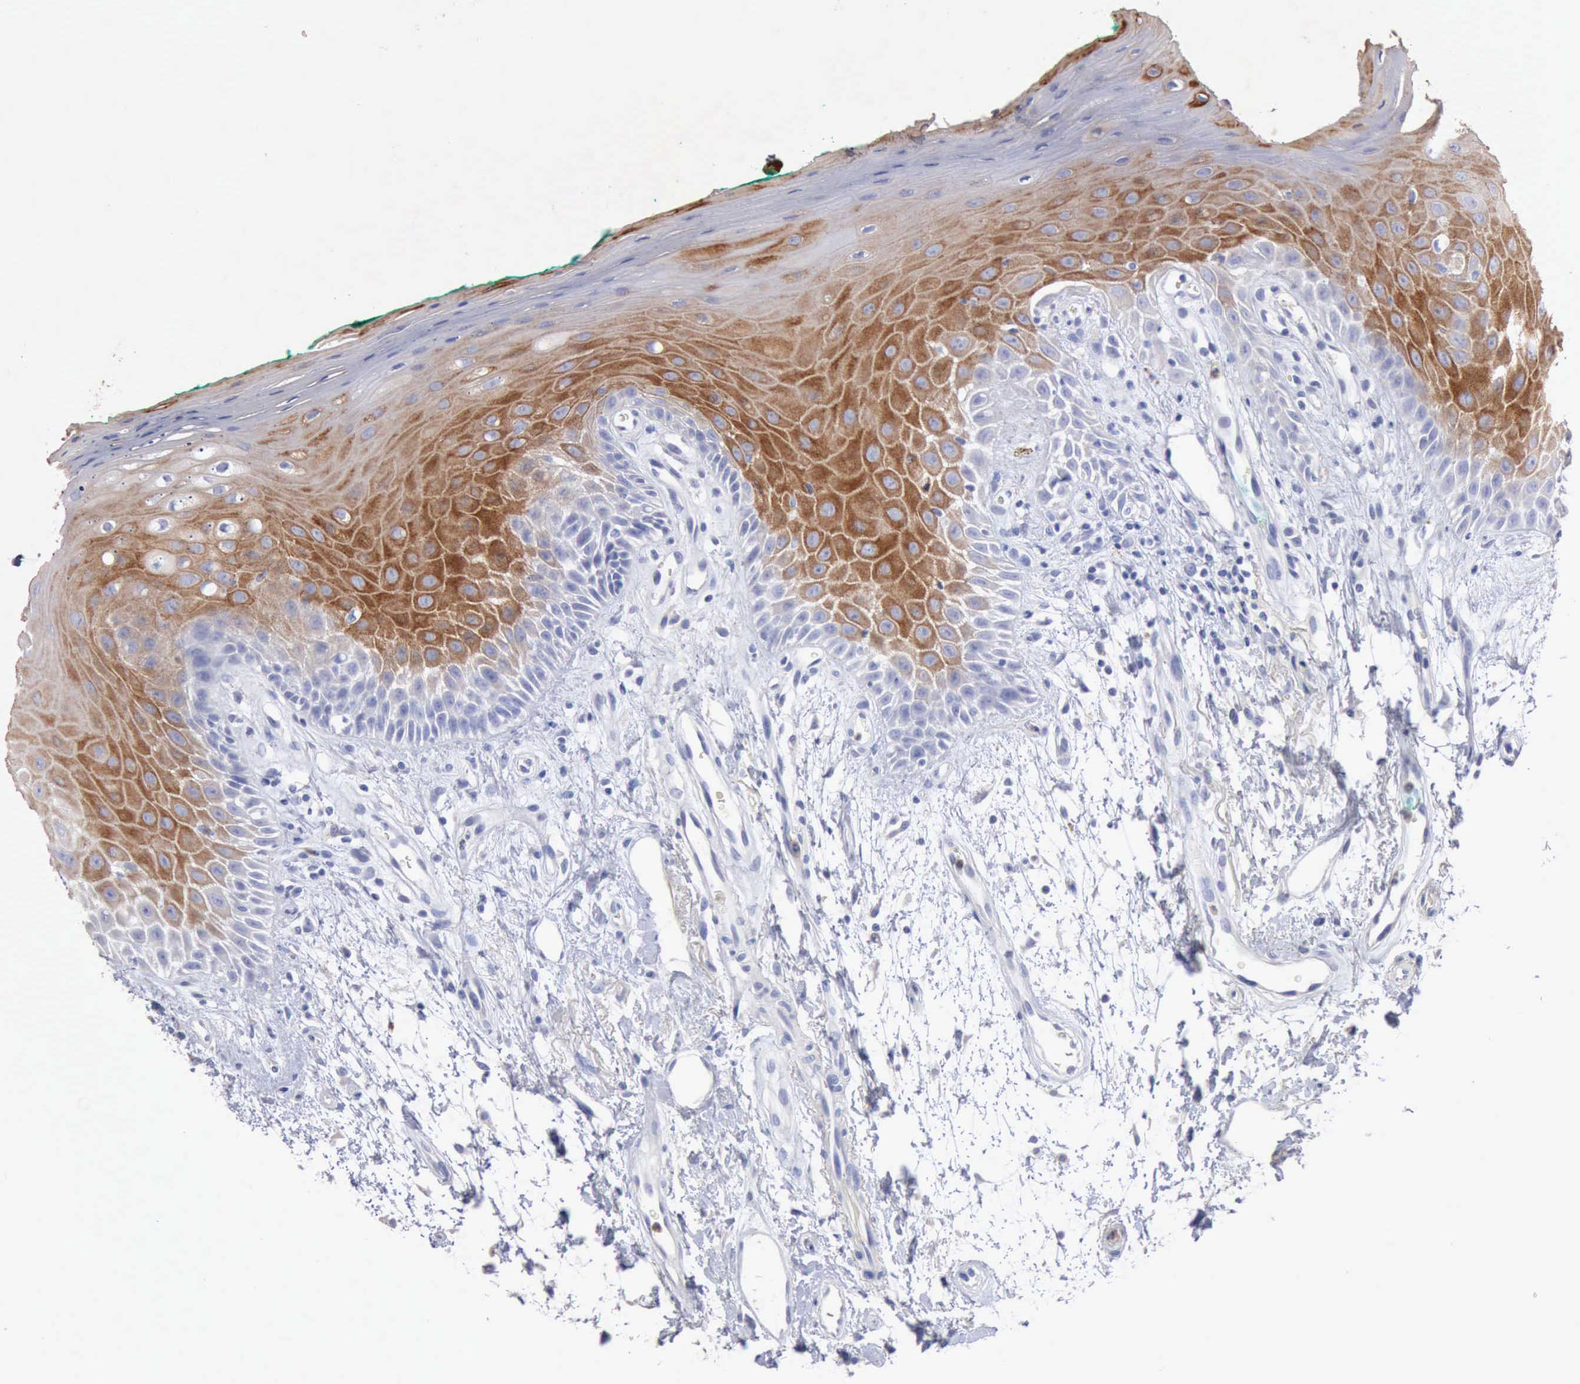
{"staining": {"intensity": "strong", "quantity": "25%-75%", "location": "cytoplasmic/membranous"}, "tissue": "oral mucosa", "cell_type": "Squamous epithelial cells", "image_type": "normal", "snomed": [{"axis": "morphology", "description": "Normal tissue, NOS"}, {"axis": "morphology", "description": "Squamous cell carcinoma, NOS"}, {"axis": "topography", "description": "Skeletal muscle"}, {"axis": "topography", "description": "Oral tissue"}, {"axis": "topography", "description": "Head-Neck"}], "caption": "Immunohistochemistry photomicrograph of benign oral mucosa stained for a protein (brown), which displays high levels of strong cytoplasmic/membranous staining in about 25%-75% of squamous epithelial cells.", "gene": "KRT6B", "patient": {"sex": "female", "age": 84}}